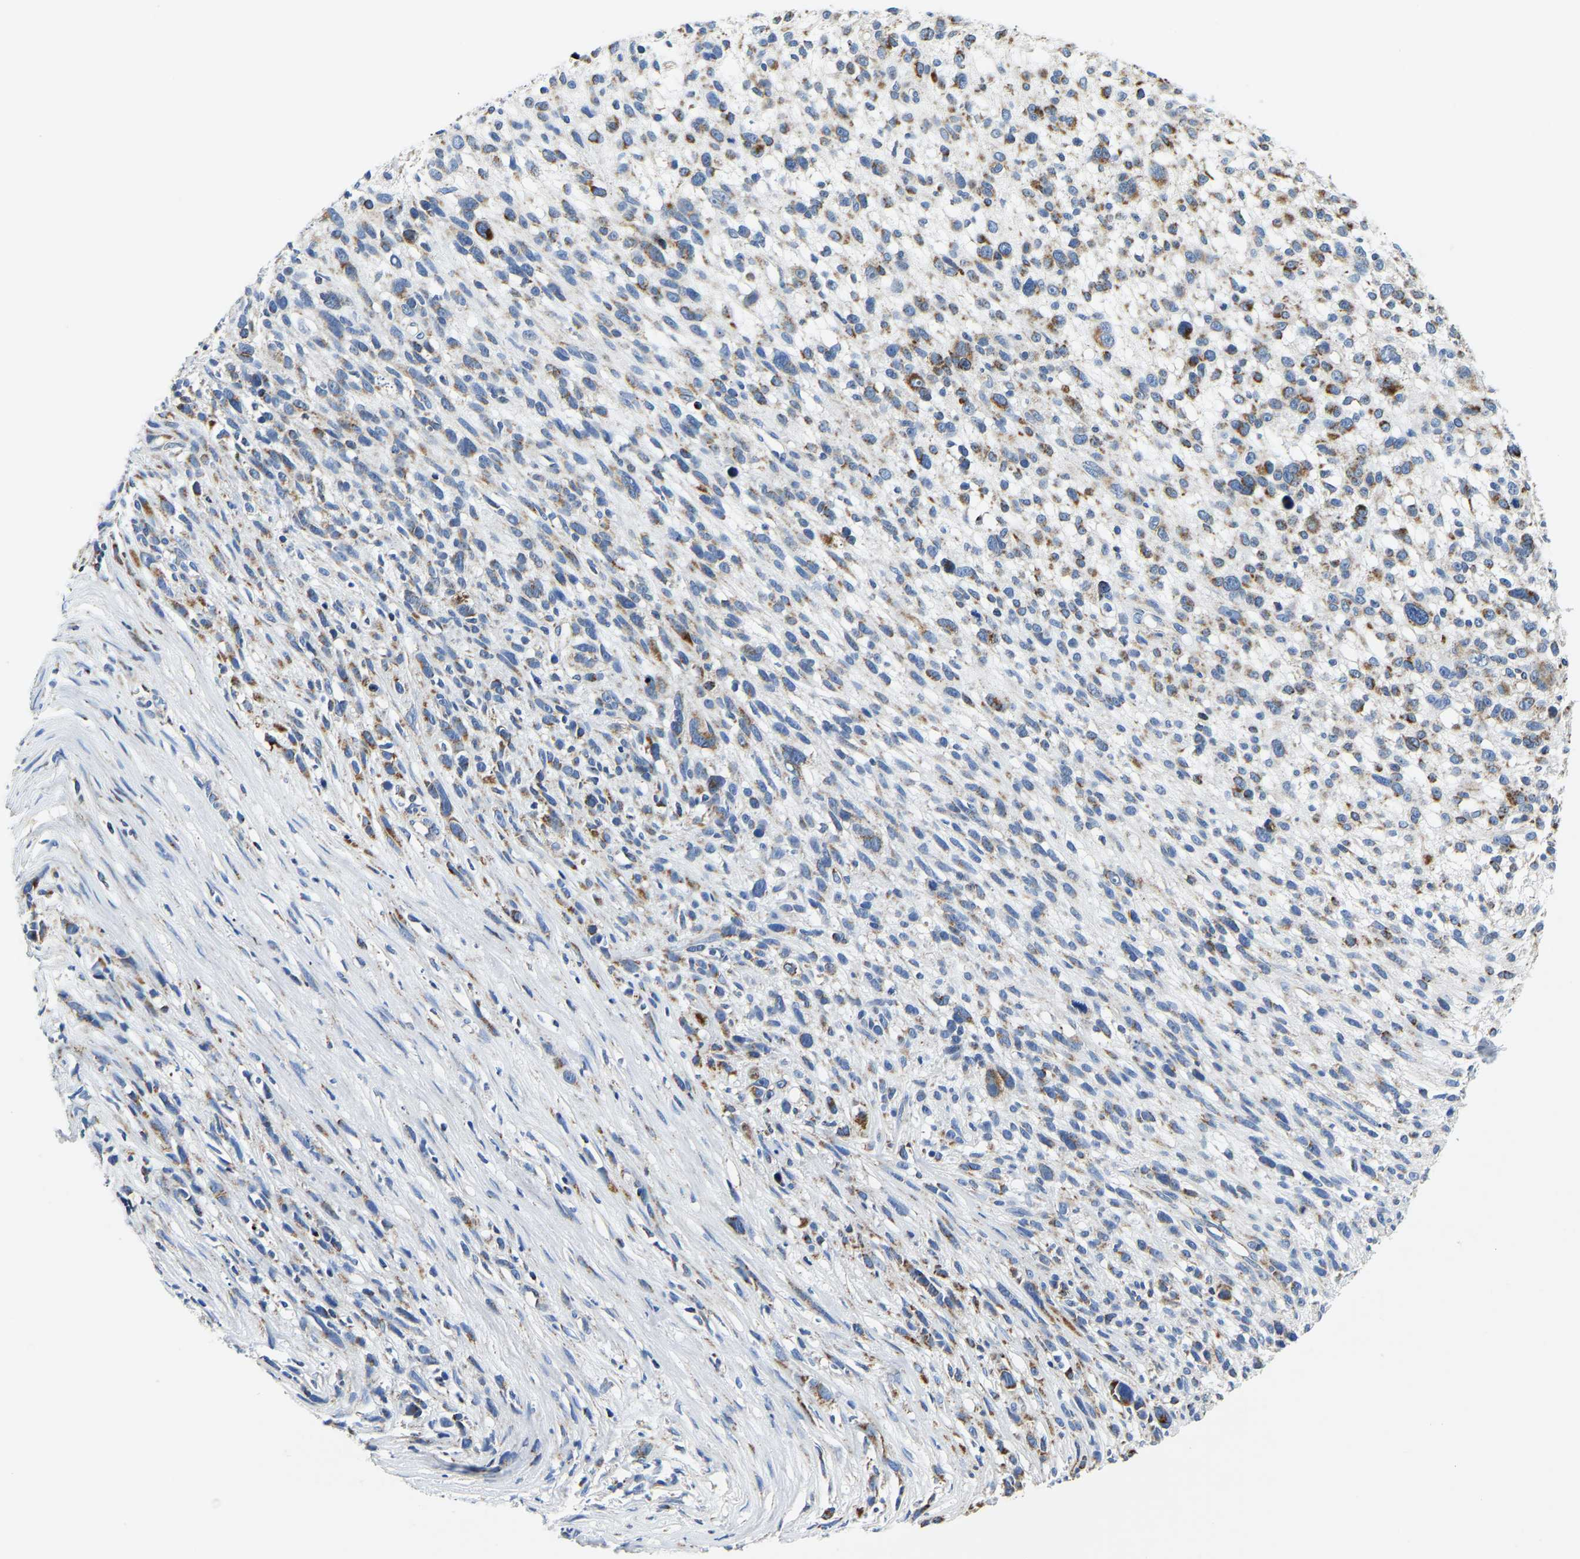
{"staining": {"intensity": "moderate", "quantity": "<25%", "location": "cytoplasmic/membranous"}, "tissue": "melanoma", "cell_type": "Tumor cells", "image_type": "cancer", "snomed": [{"axis": "morphology", "description": "Malignant melanoma, NOS"}, {"axis": "topography", "description": "Skin"}], "caption": "Protein expression analysis of malignant melanoma displays moderate cytoplasmic/membranous expression in about <25% of tumor cells.", "gene": "SFXN1", "patient": {"sex": "female", "age": 55}}